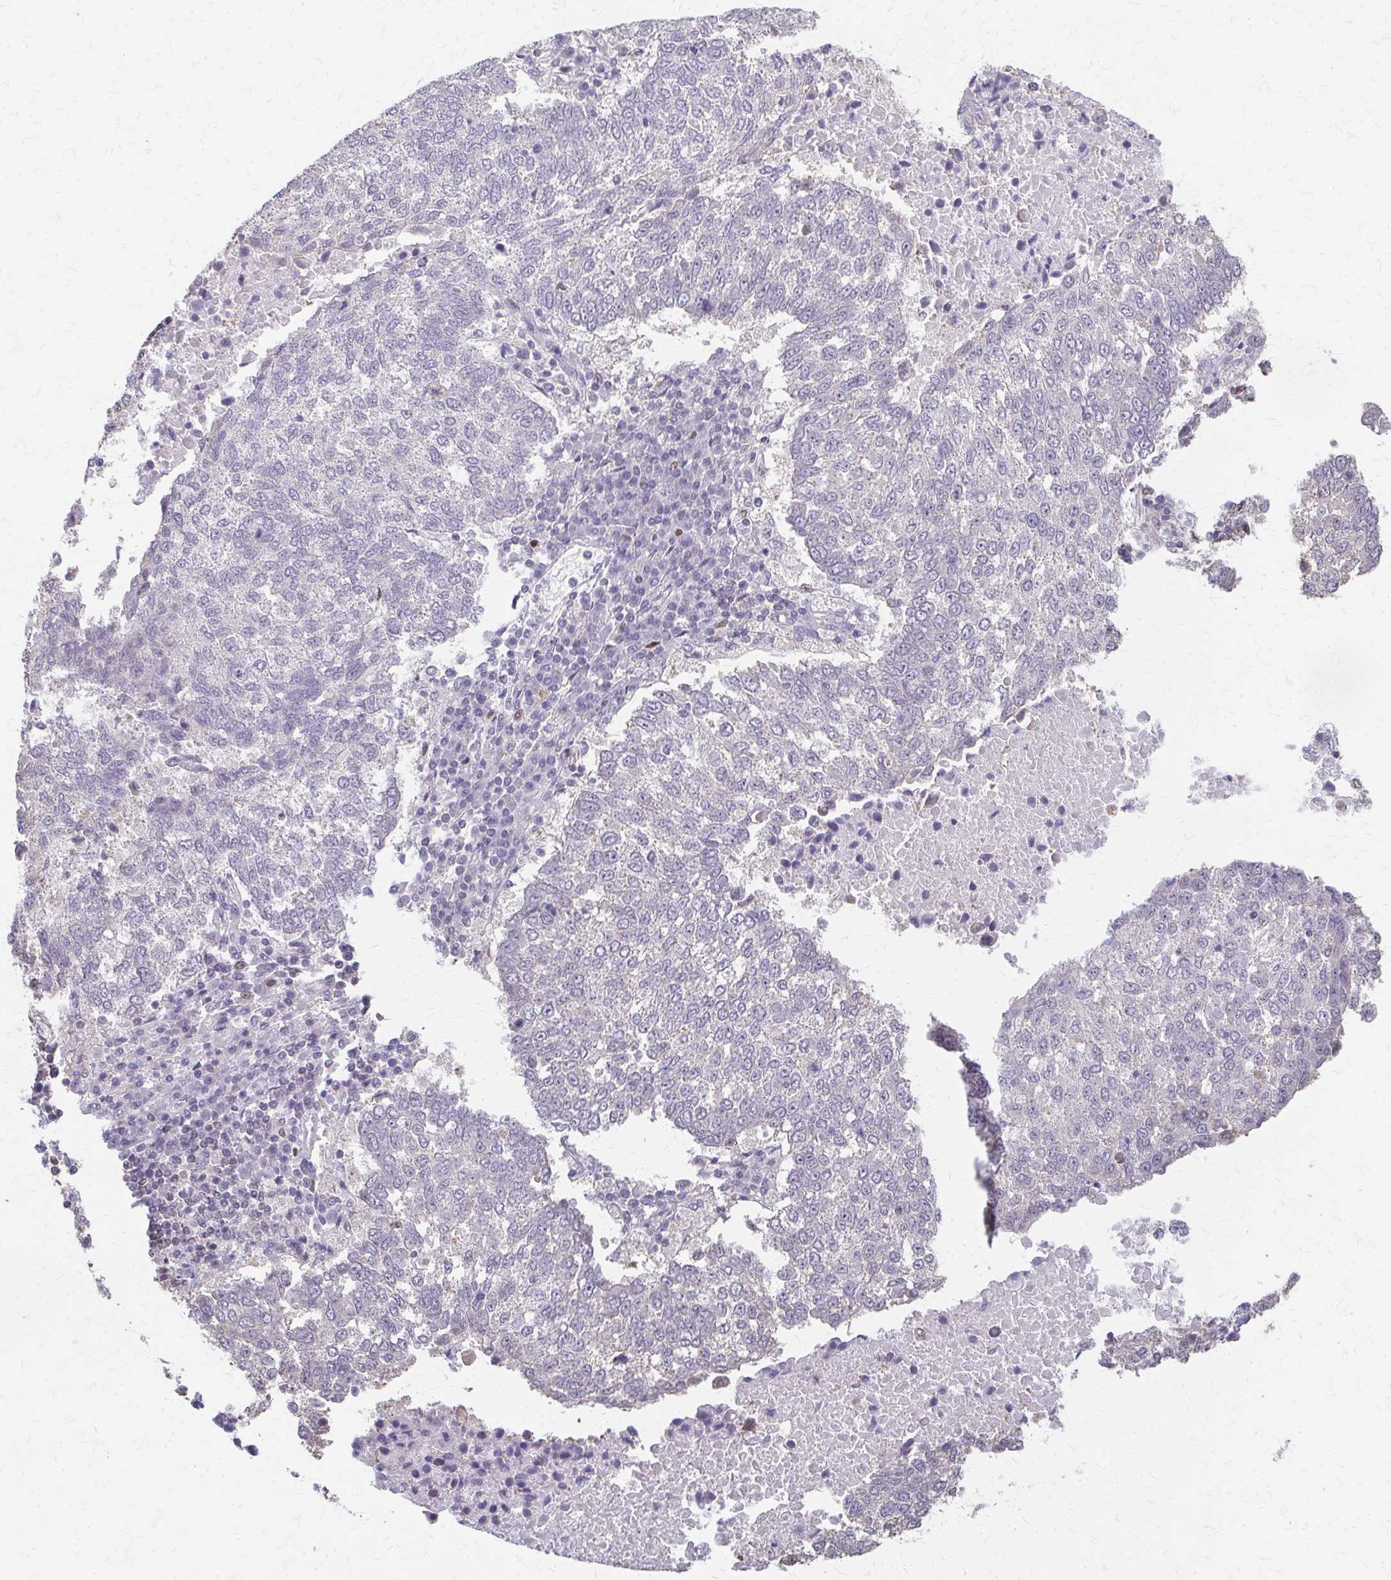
{"staining": {"intensity": "negative", "quantity": "none", "location": "none"}, "tissue": "lung cancer", "cell_type": "Tumor cells", "image_type": "cancer", "snomed": [{"axis": "morphology", "description": "Squamous cell carcinoma, NOS"}, {"axis": "topography", "description": "Lung"}], "caption": "Tumor cells are negative for brown protein staining in squamous cell carcinoma (lung).", "gene": "RABGAP1L", "patient": {"sex": "male", "age": 73}}